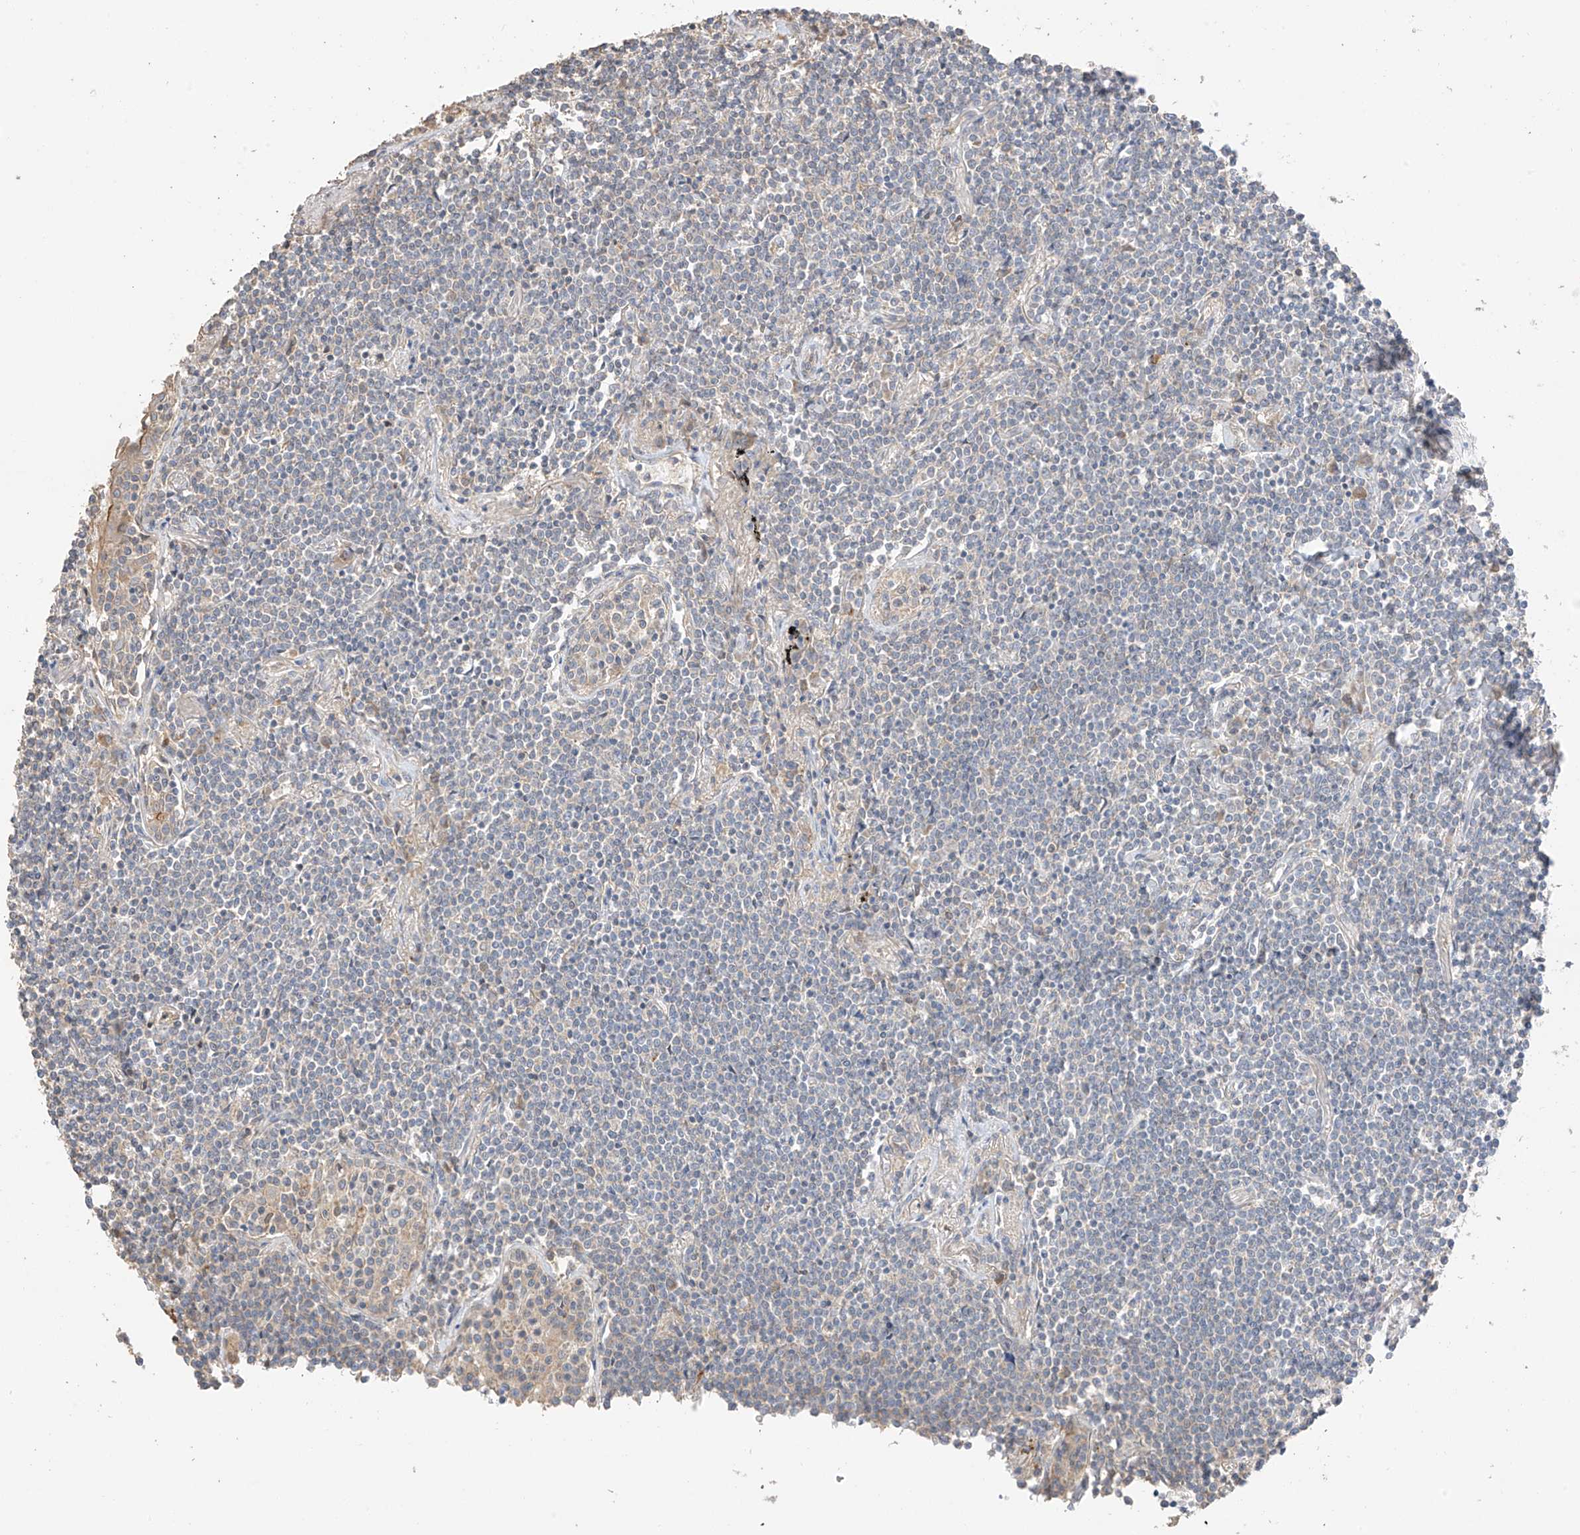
{"staining": {"intensity": "negative", "quantity": "none", "location": "none"}, "tissue": "lymphoma", "cell_type": "Tumor cells", "image_type": "cancer", "snomed": [{"axis": "morphology", "description": "Malignant lymphoma, non-Hodgkin's type, Low grade"}, {"axis": "topography", "description": "Lung"}], "caption": "Immunohistochemical staining of lymphoma shows no significant expression in tumor cells.", "gene": "CAPN13", "patient": {"sex": "female", "age": 71}}